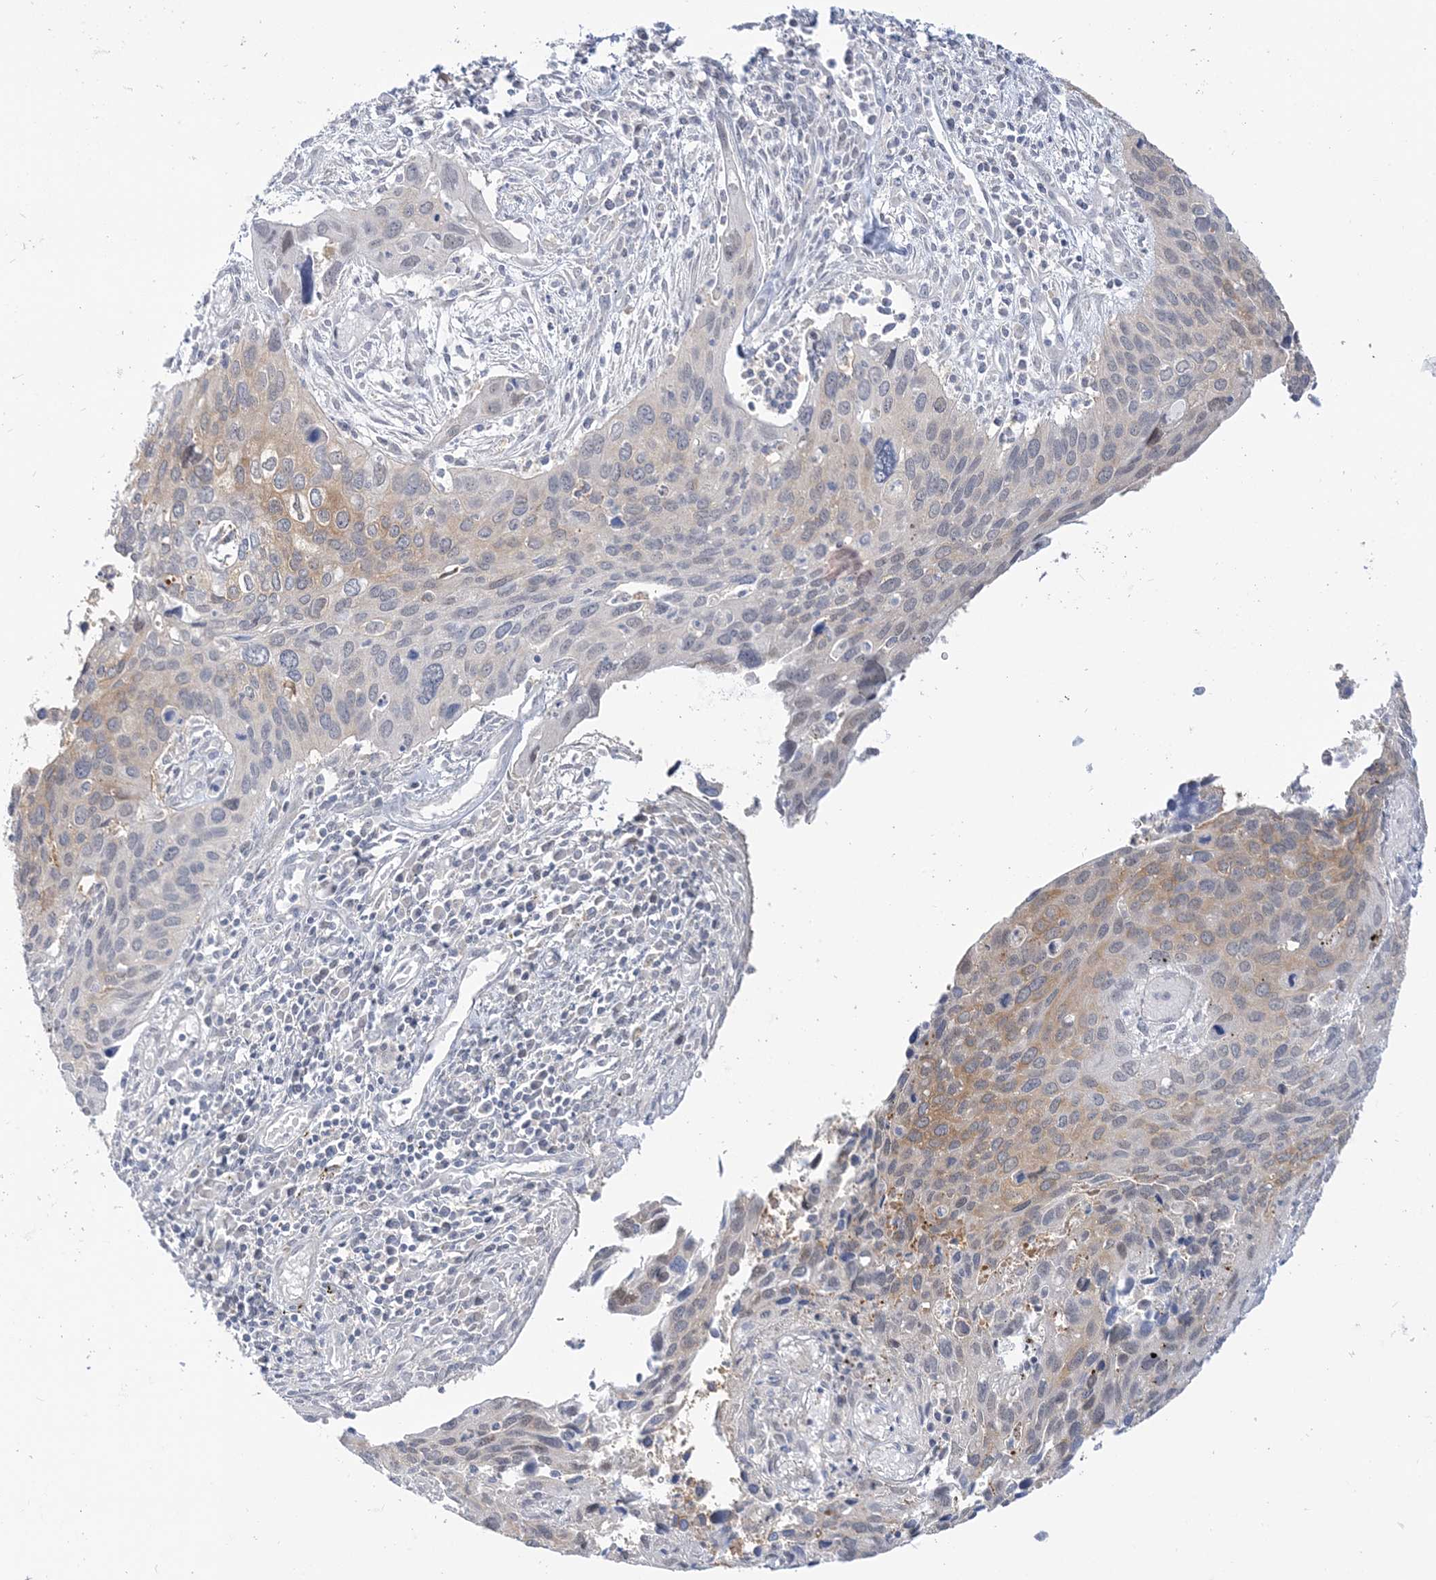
{"staining": {"intensity": "weak", "quantity": "25%-75%", "location": "cytoplasmic/membranous"}, "tissue": "cervical cancer", "cell_type": "Tumor cells", "image_type": "cancer", "snomed": [{"axis": "morphology", "description": "Squamous cell carcinoma, NOS"}, {"axis": "topography", "description": "Cervix"}], "caption": "Cervical squamous cell carcinoma stained with a brown dye exhibits weak cytoplasmic/membranous positive staining in approximately 25%-75% of tumor cells.", "gene": "THADA", "patient": {"sex": "female", "age": 55}}